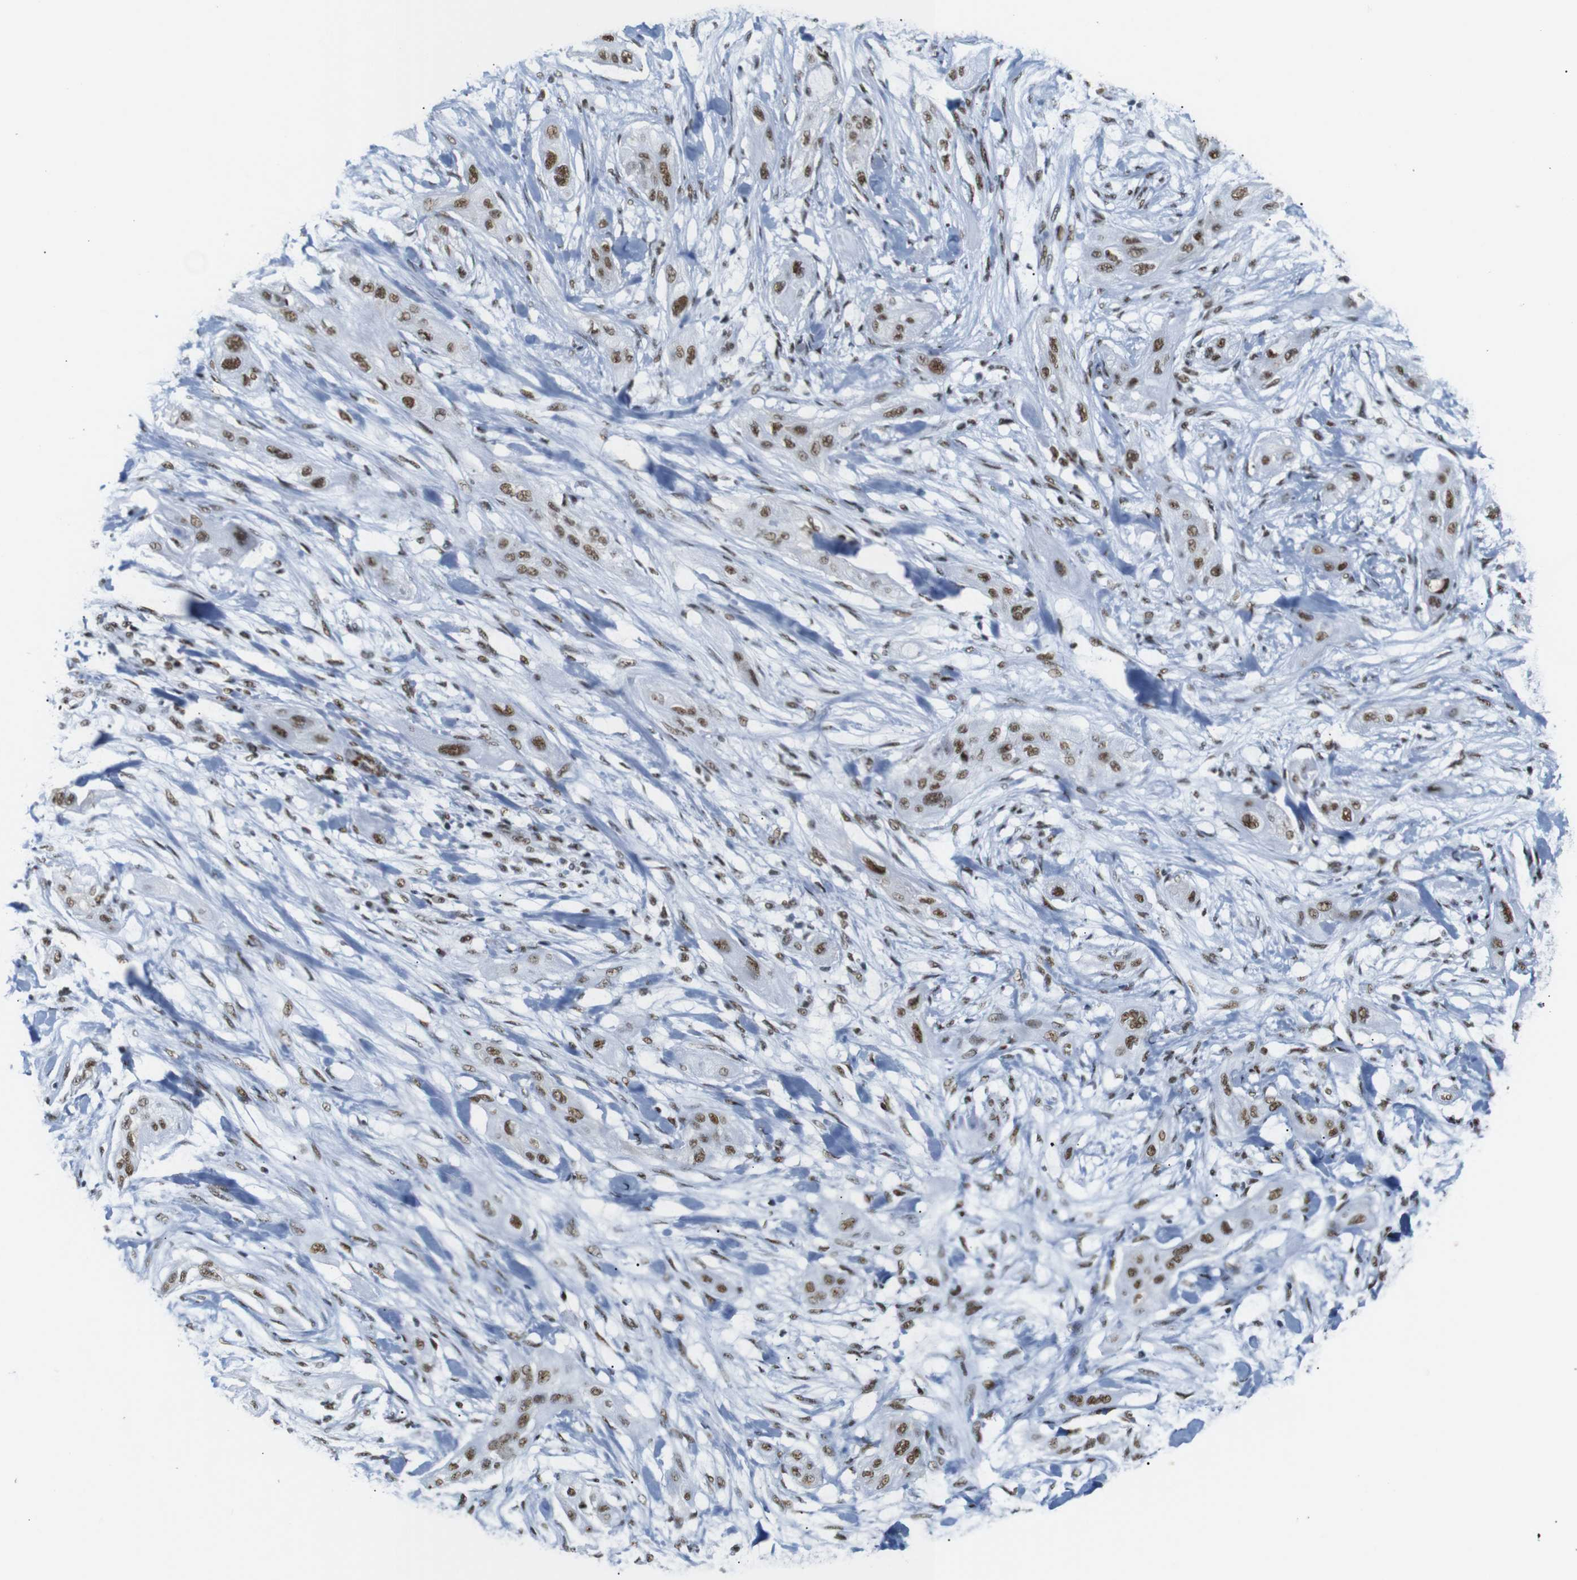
{"staining": {"intensity": "strong", "quantity": ">75%", "location": "nuclear"}, "tissue": "lung cancer", "cell_type": "Tumor cells", "image_type": "cancer", "snomed": [{"axis": "morphology", "description": "Squamous cell carcinoma, NOS"}, {"axis": "topography", "description": "Lung"}], "caption": "Protein expression analysis of lung squamous cell carcinoma demonstrates strong nuclear expression in approximately >75% of tumor cells.", "gene": "TRA2B", "patient": {"sex": "female", "age": 47}}